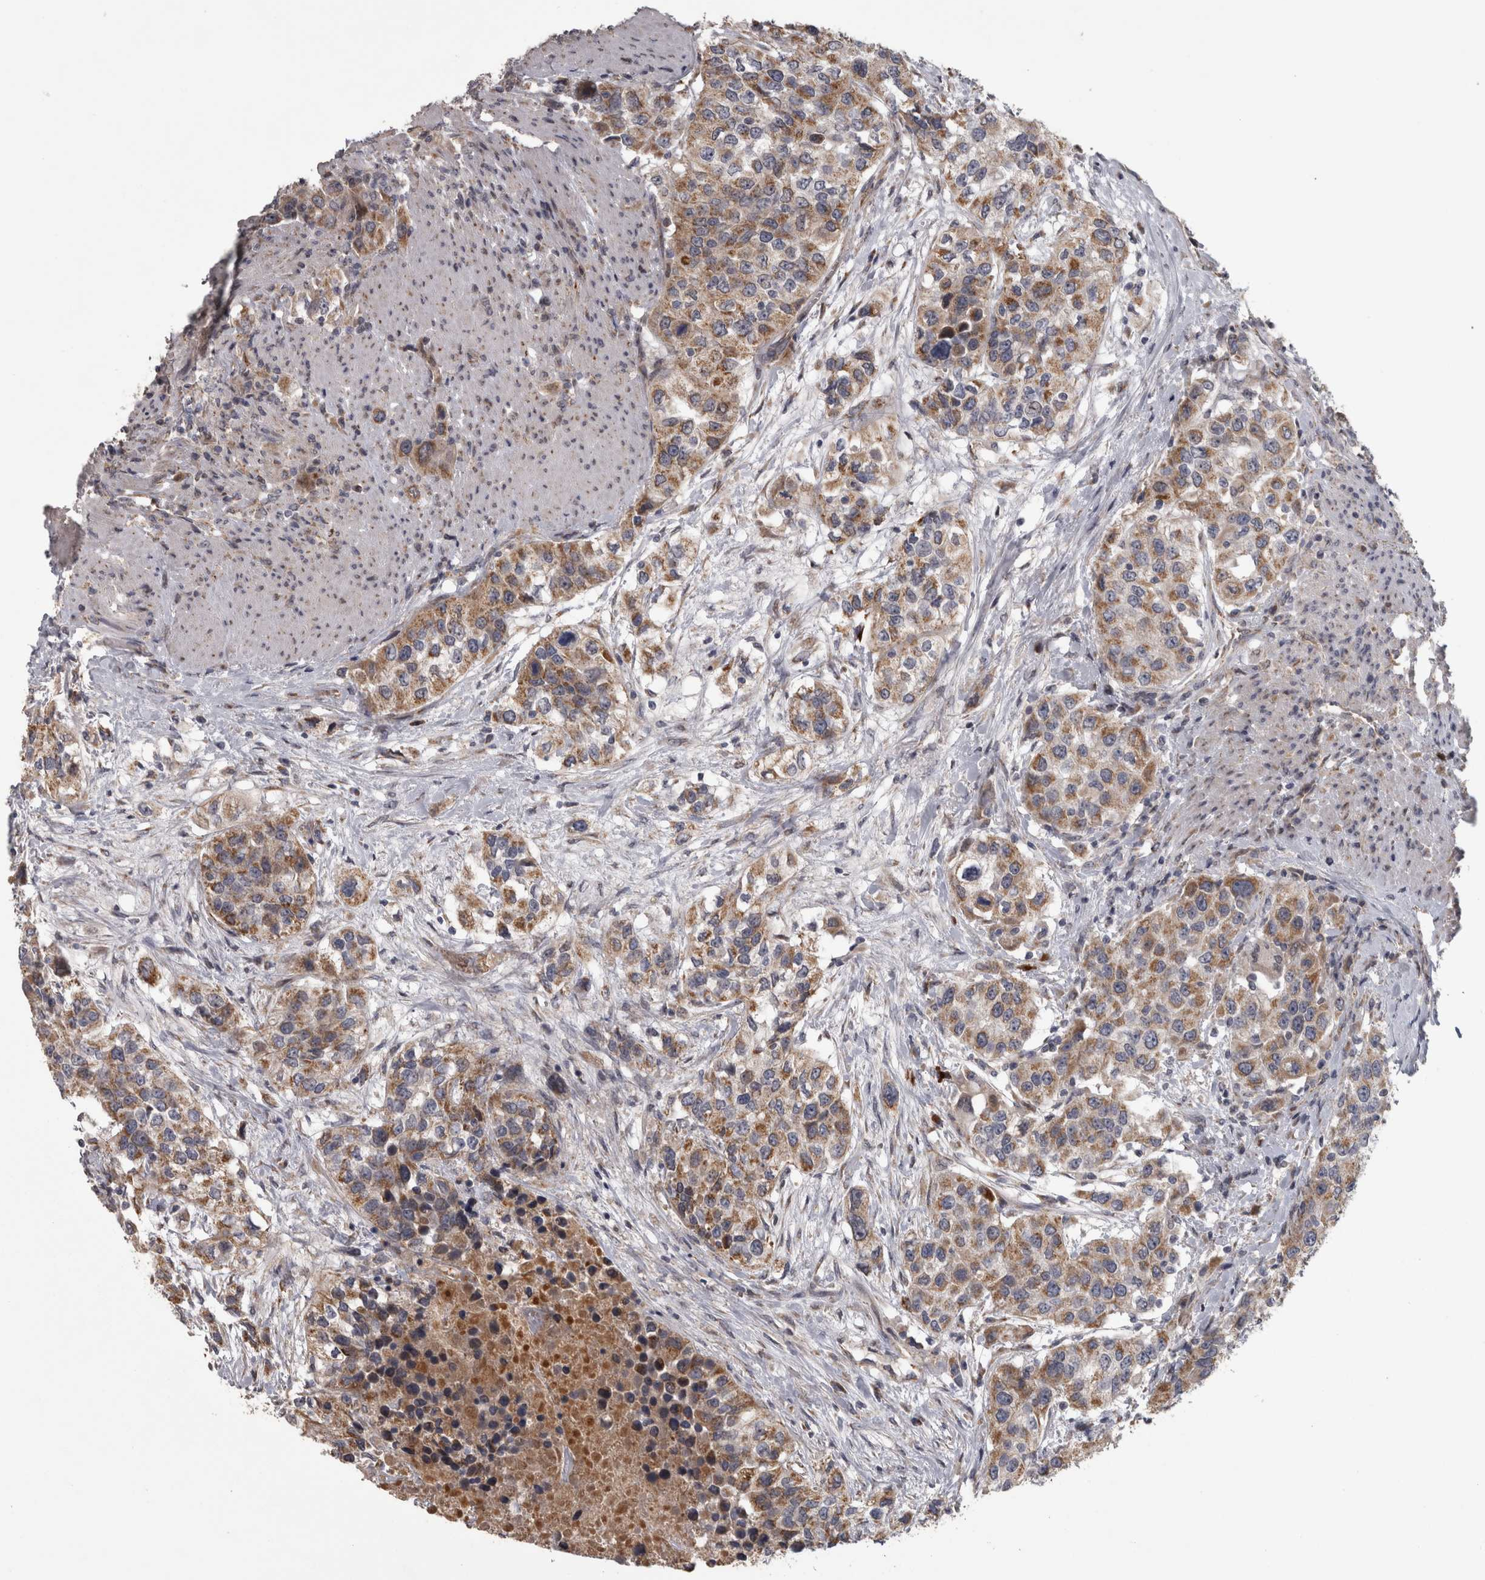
{"staining": {"intensity": "moderate", "quantity": ">75%", "location": "cytoplasmic/membranous"}, "tissue": "urothelial cancer", "cell_type": "Tumor cells", "image_type": "cancer", "snomed": [{"axis": "morphology", "description": "Urothelial carcinoma, High grade"}, {"axis": "topography", "description": "Urinary bladder"}], "caption": "The image reveals a brown stain indicating the presence of a protein in the cytoplasmic/membranous of tumor cells in urothelial carcinoma (high-grade).", "gene": "DBT", "patient": {"sex": "female", "age": 80}}